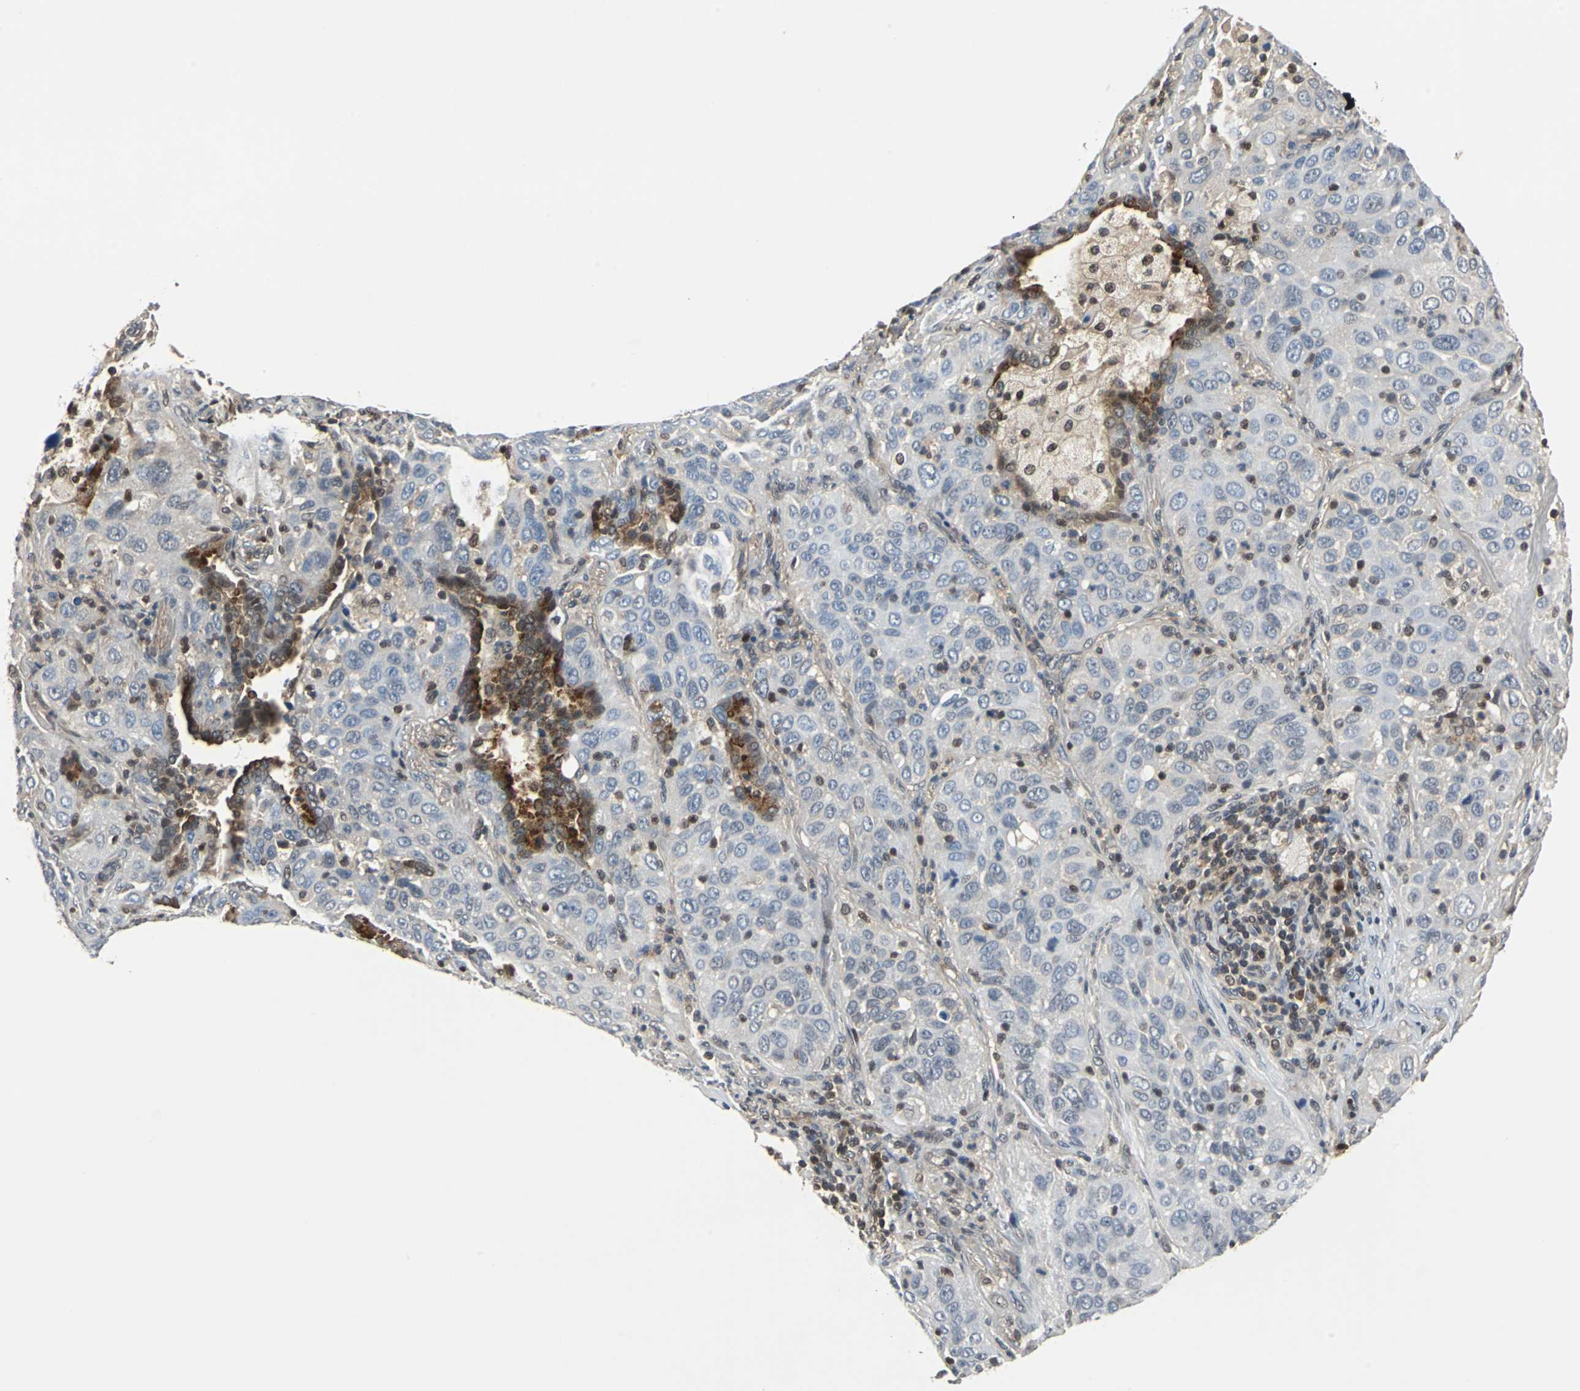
{"staining": {"intensity": "weak", "quantity": "25%-75%", "location": "cytoplasmic/membranous,nuclear"}, "tissue": "lung cancer", "cell_type": "Tumor cells", "image_type": "cancer", "snomed": [{"axis": "morphology", "description": "Squamous cell carcinoma, NOS"}, {"axis": "topography", "description": "Lung"}], "caption": "Weak cytoplasmic/membranous and nuclear staining is identified in about 25%-75% of tumor cells in lung squamous cell carcinoma.", "gene": "PSME1", "patient": {"sex": "female", "age": 67}}